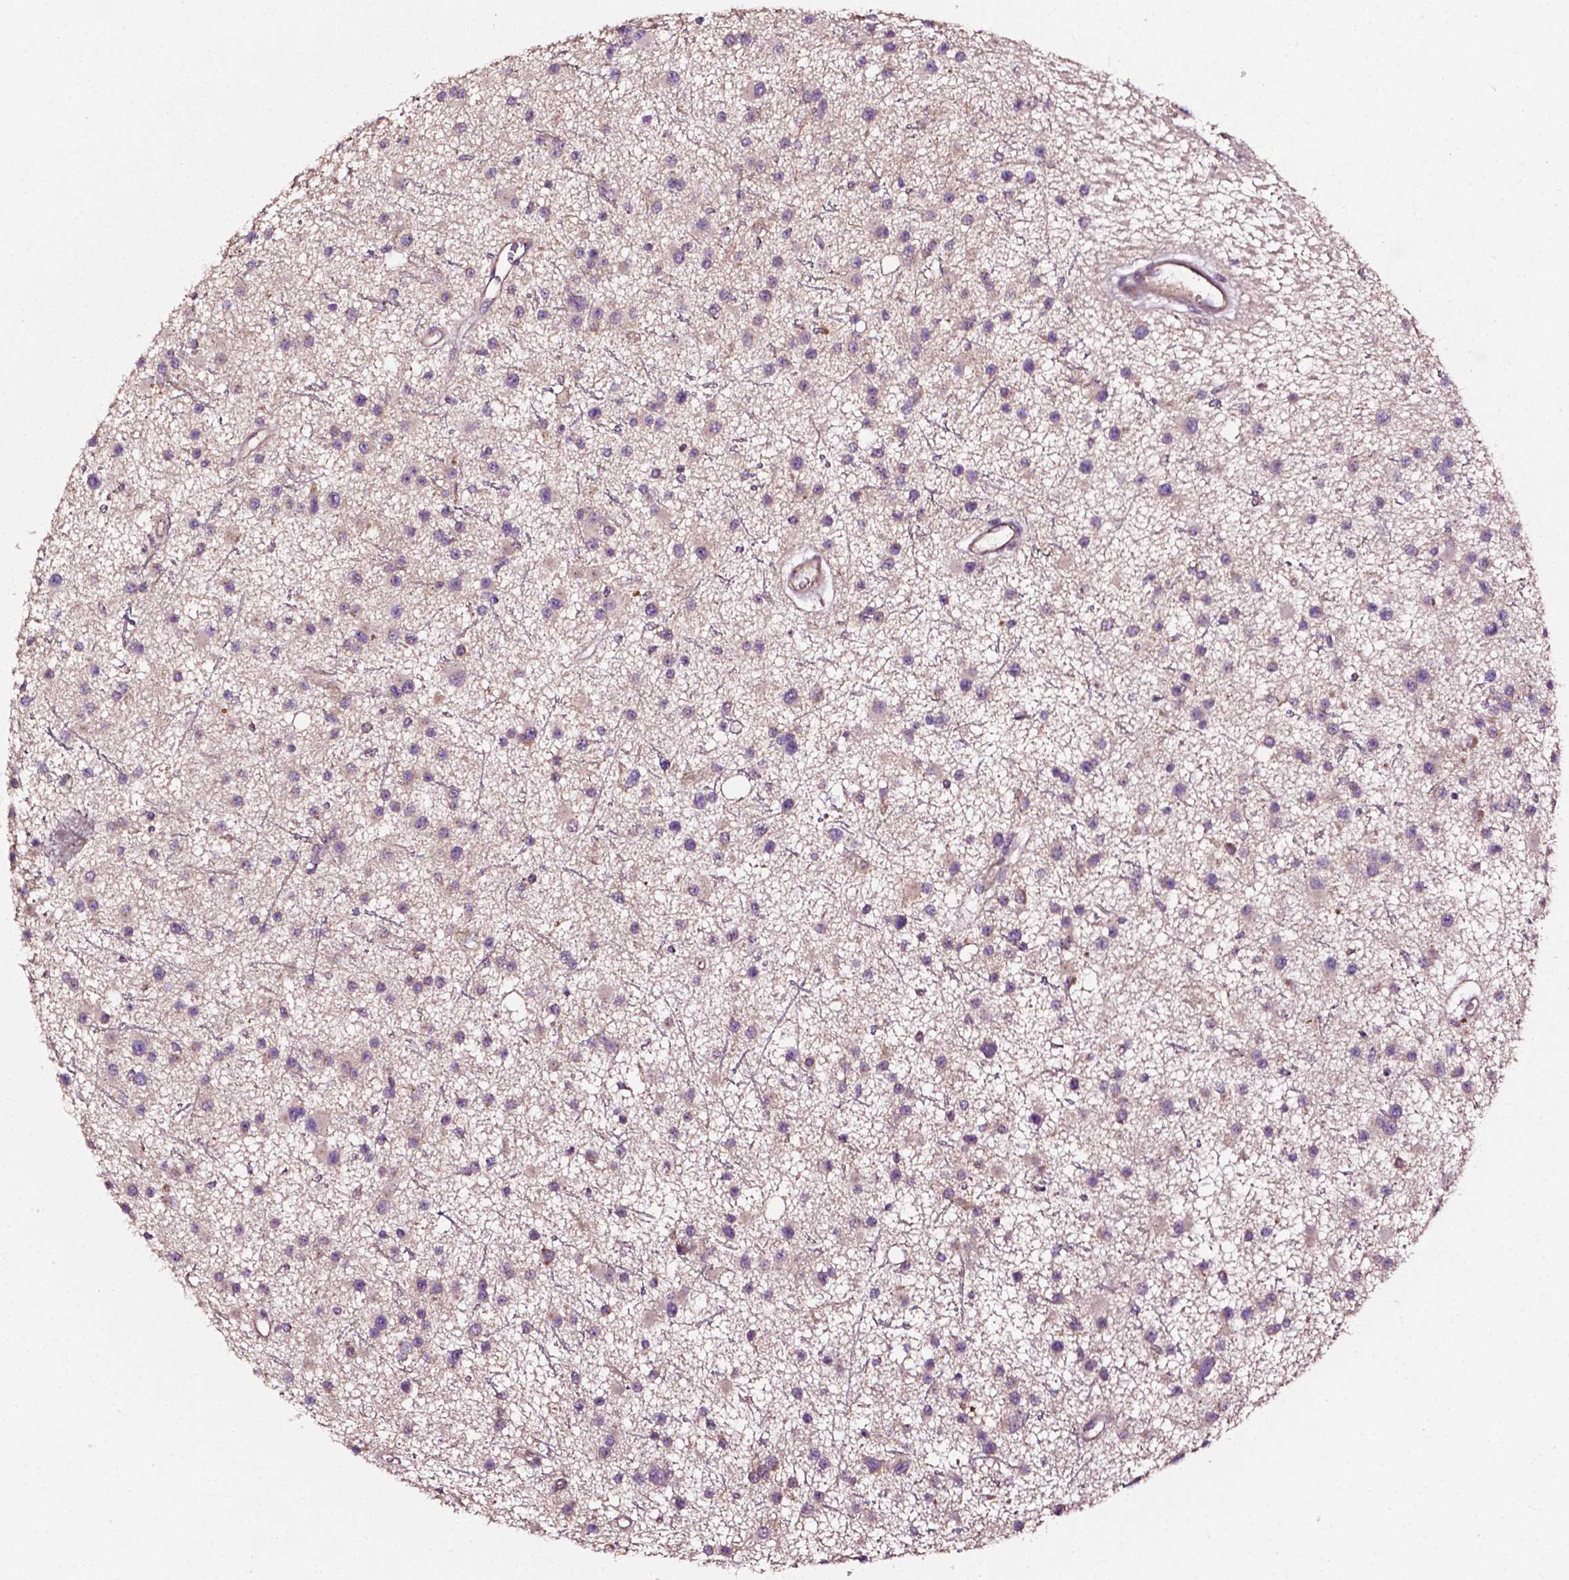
{"staining": {"intensity": "weak", "quantity": "25%-75%", "location": "cytoplasmic/membranous"}, "tissue": "glioma", "cell_type": "Tumor cells", "image_type": "cancer", "snomed": [{"axis": "morphology", "description": "Glioma, malignant, Low grade"}, {"axis": "topography", "description": "Brain"}], "caption": "IHC photomicrograph of neoplastic tissue: malignant glioma (low-grade) stained using immunohistochemistry (IHC) demonstrates low levels of weak protein expression localized specifically in the cytoplasmic/membranous of tumor cells, appearing as a cytoplasmic/membranous brown color.", "gene": "ATG16L1", "patient": {"sex": "male", "age": 43}}